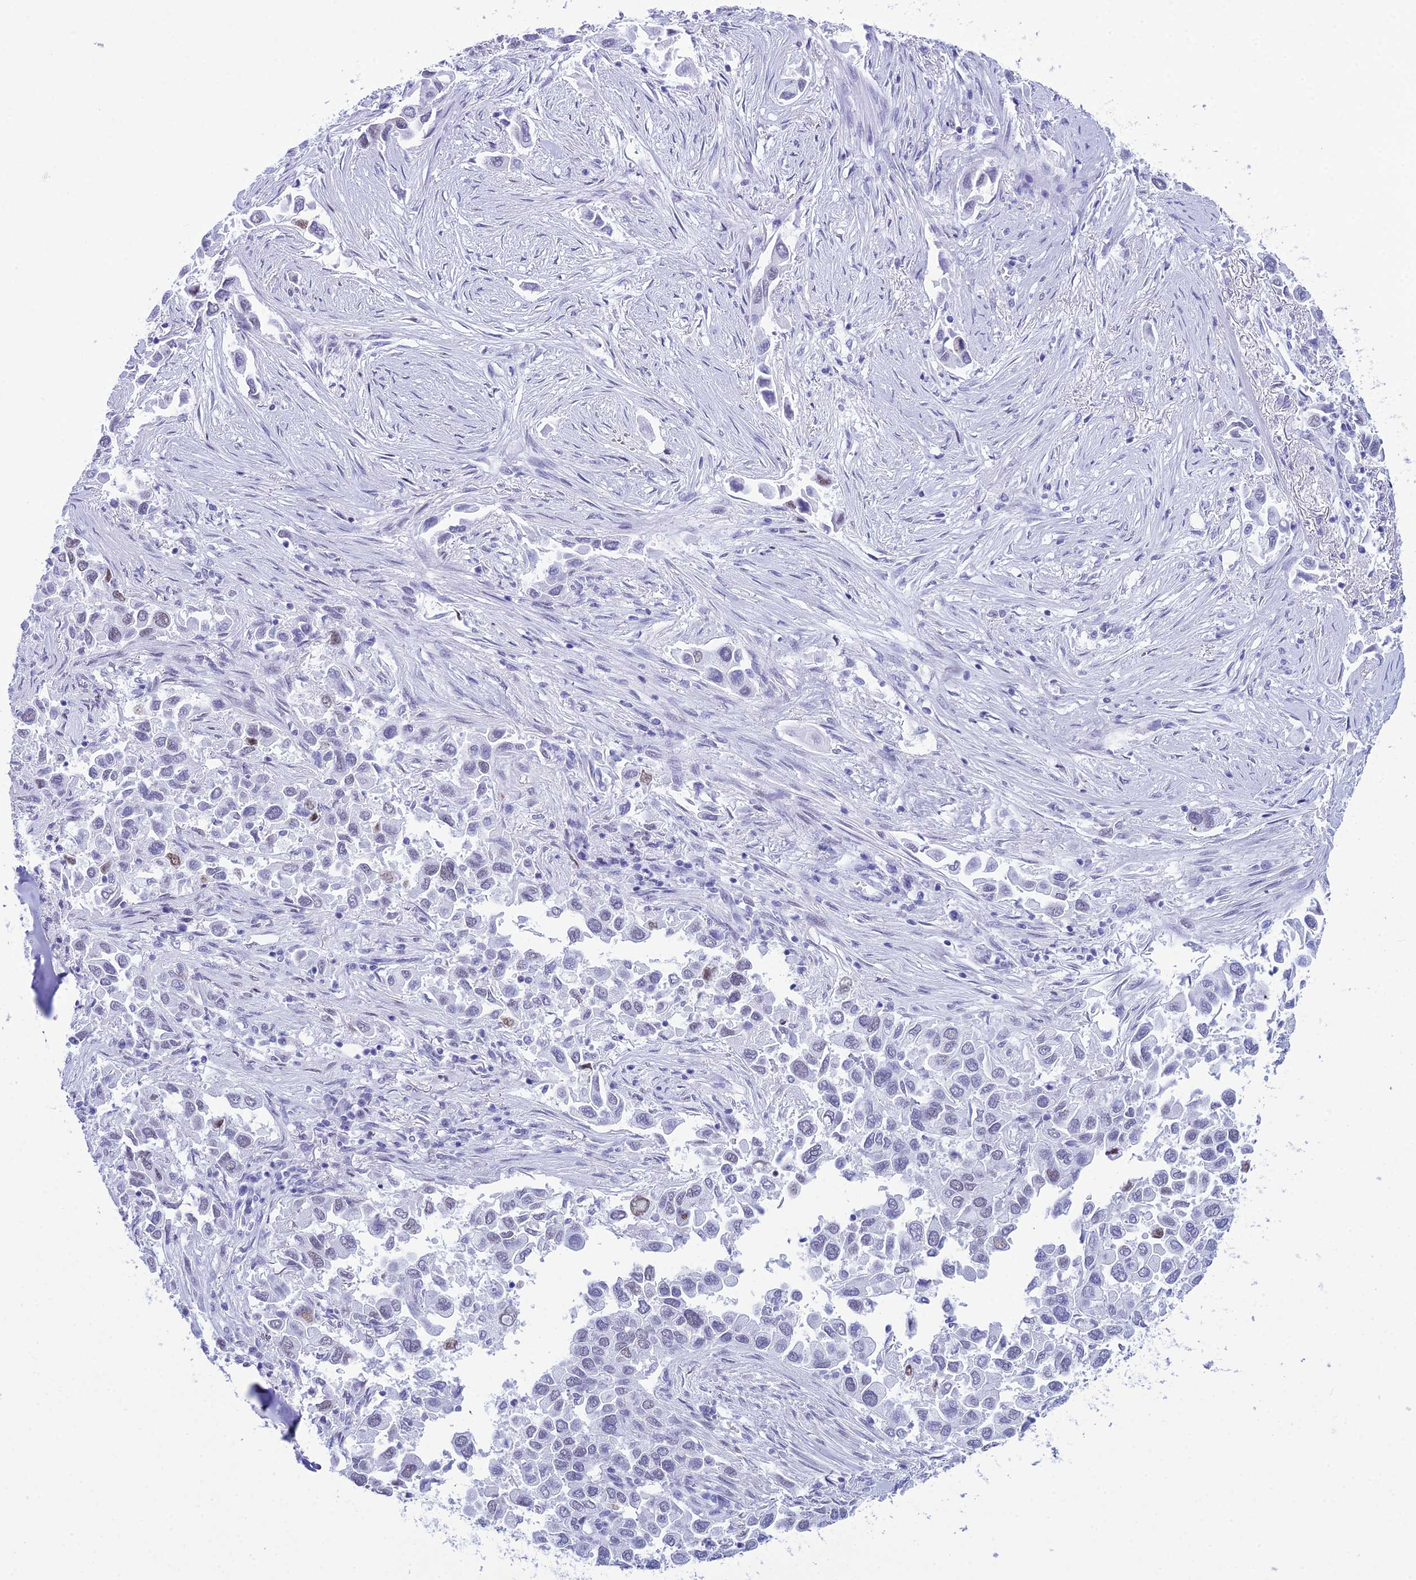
{"staining": {"intensity": "negative", "quantity": "none", "location": "none"}, "tissue": "lung cancer", "cell_type": "Tumor cells", "image_type": "cancer", "snomed": [{"axis": "morphology", "description": "Adenocarcinoma, NOS"}, {"axis": "topography", "description": "Lung"}], "caption": "Immunohistochemistry micrograph of neoplastic tissue: human lung adenocarcinoma stained with DAB displays no significant protein positivity in tumor cells.", "gene": "RNPS1", "patient": {"sex": "female", "age": 76}}